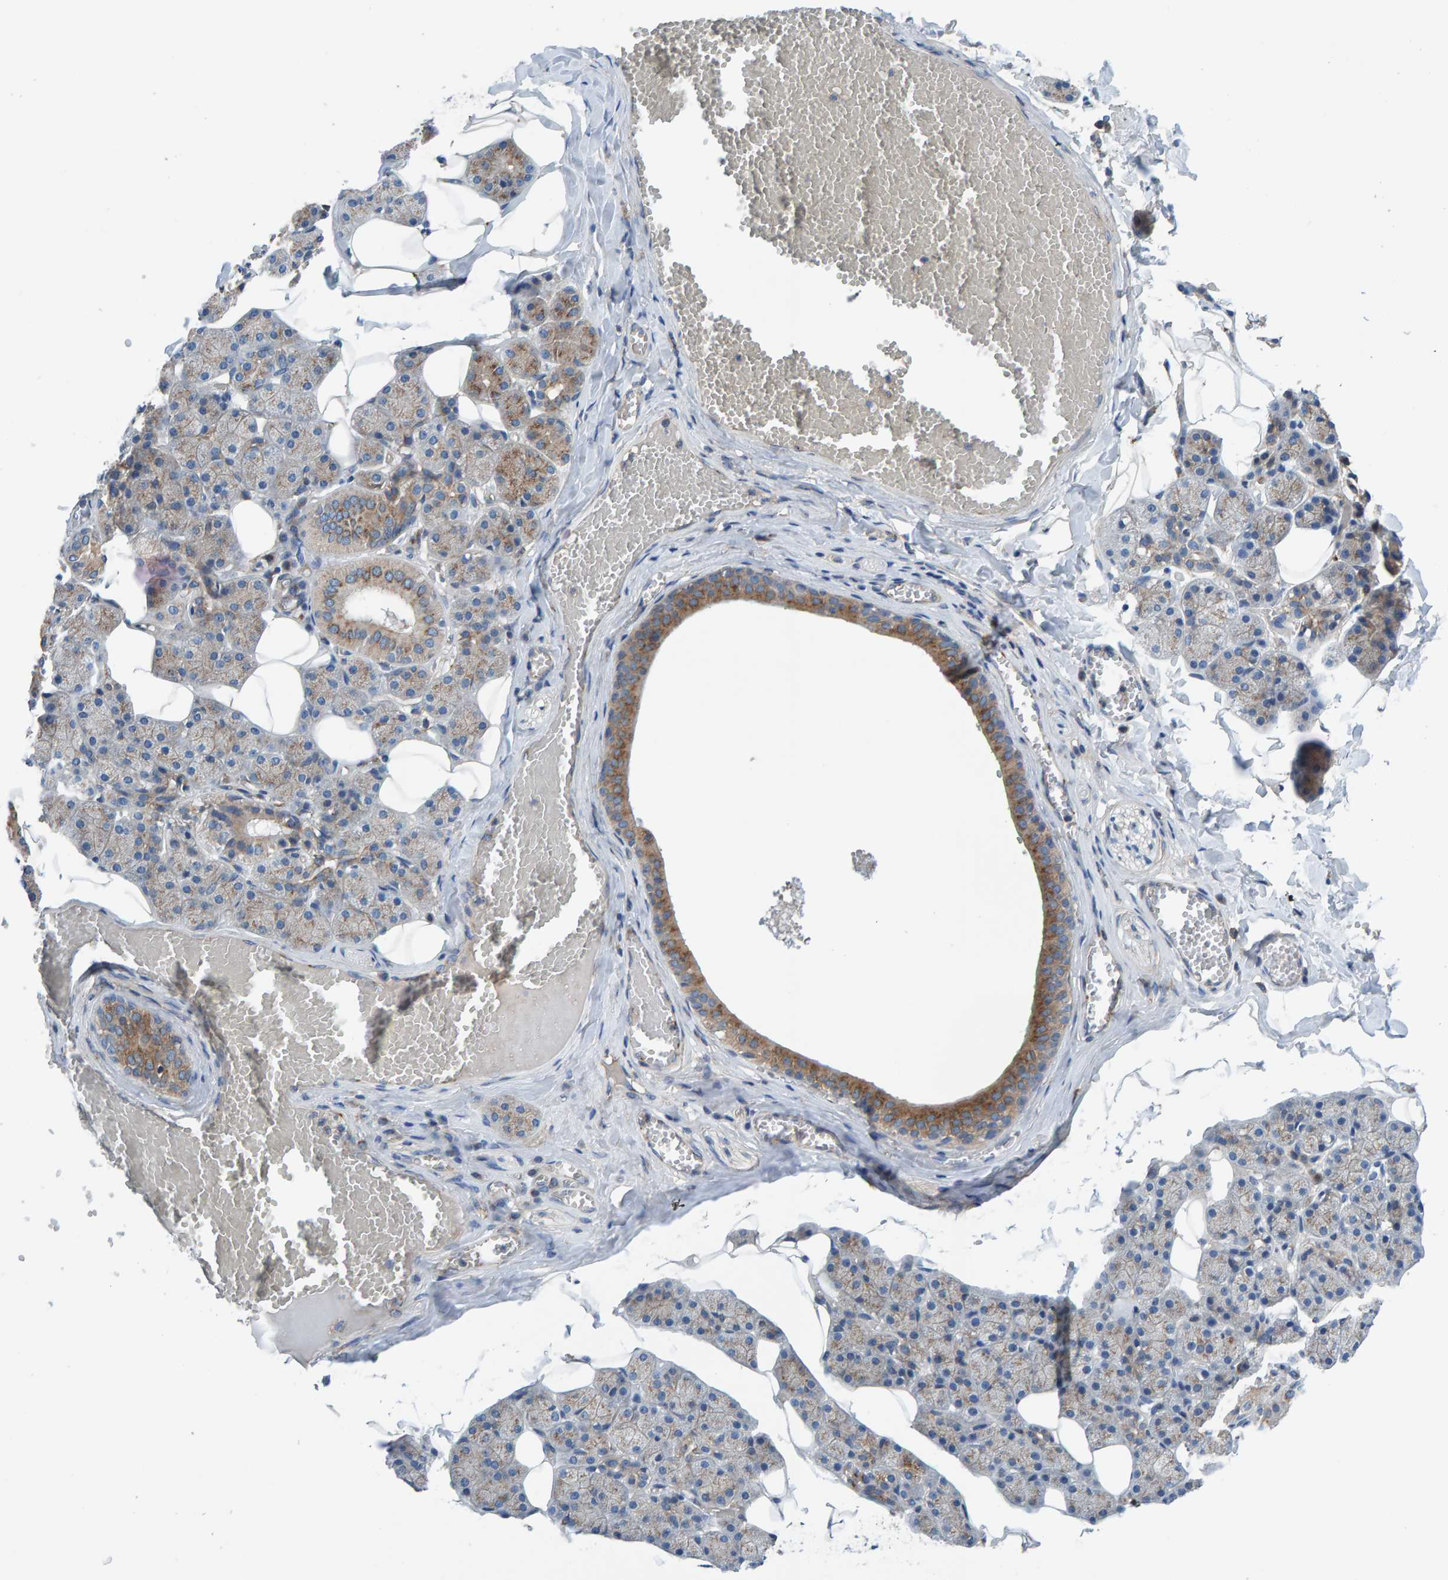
{"staining": {"intensity": "moderate", "quantity": "<25%", "location": "cytoplasmic/membranous"}, "tissue": "salivary gland", "cell_type": "Glandular cells", "image_type": "normal", "snomed": [{"axis": "morphology", "description": "Normal tissue, NOS"}, {"axis": "topography", "description": "Salivary gland"}], "caption": "Protein staining of benign salivary gland shows moderate cytoplasmic/membranous staining in about <25% of glandular cells. Nuclei are stained in blue.", "gene": "MKLN1", "patient": {"sex": "female", "age": 33}}